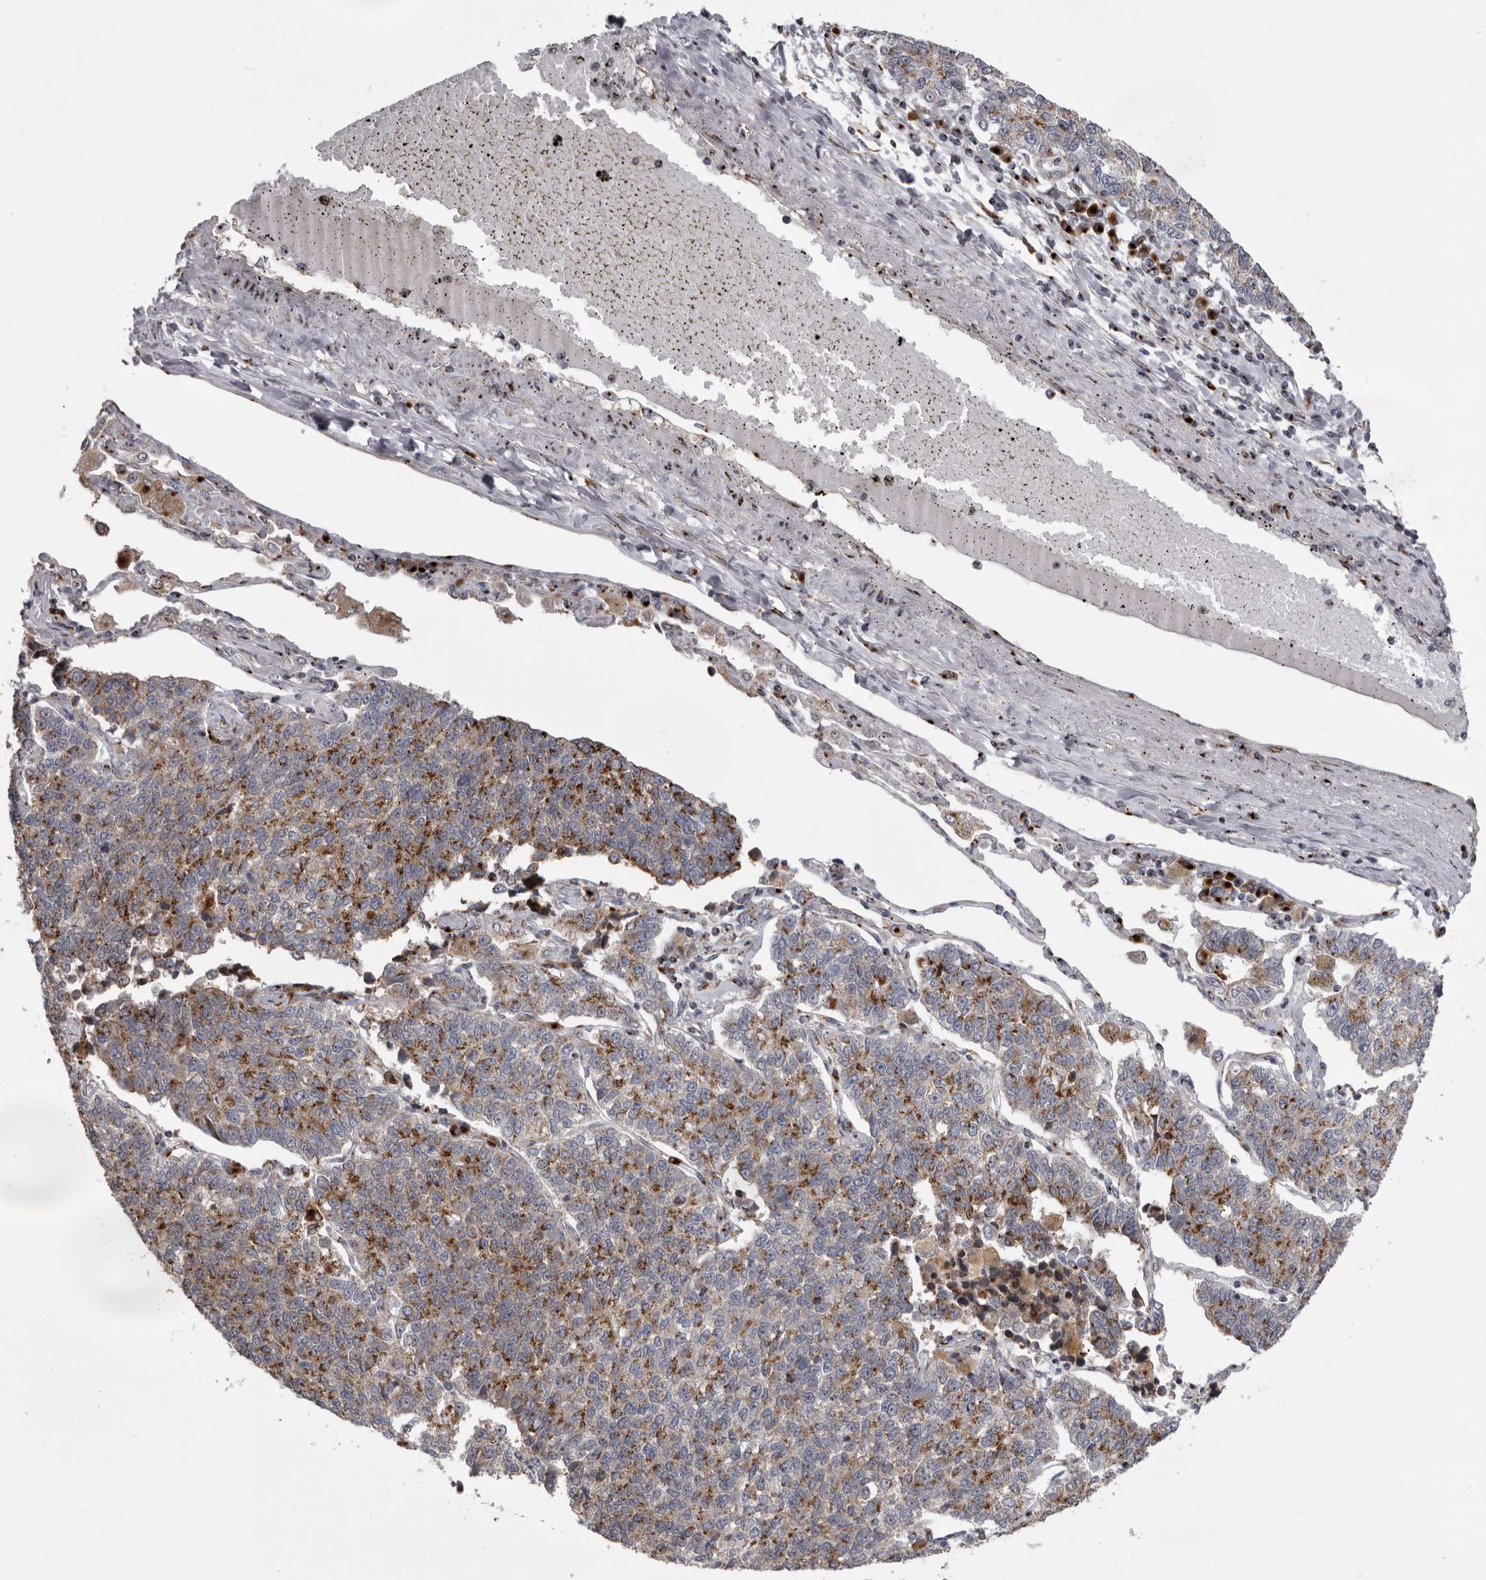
{"staining": {"intensity": "moderate", "quantity": ">75%", "location": "cytoplasmic/membranous"}, "tissue": "lung cancer", "cell_type": "Tumor cells", "image_type": "cancer", "snomed": [{"axis": "morphology", "description": "Adenocarcinoma, NOS"}, {"axis": "topography", "description": "Lung"}], "caption": "Lung adenocarcinoma stained with a brown dye exhibits moderate cytoplasmic/membranous positive positivity in approximately >75% of tumor cells.", "gene": "WDR47", "patient": {"sex": "male", "age": 49}}